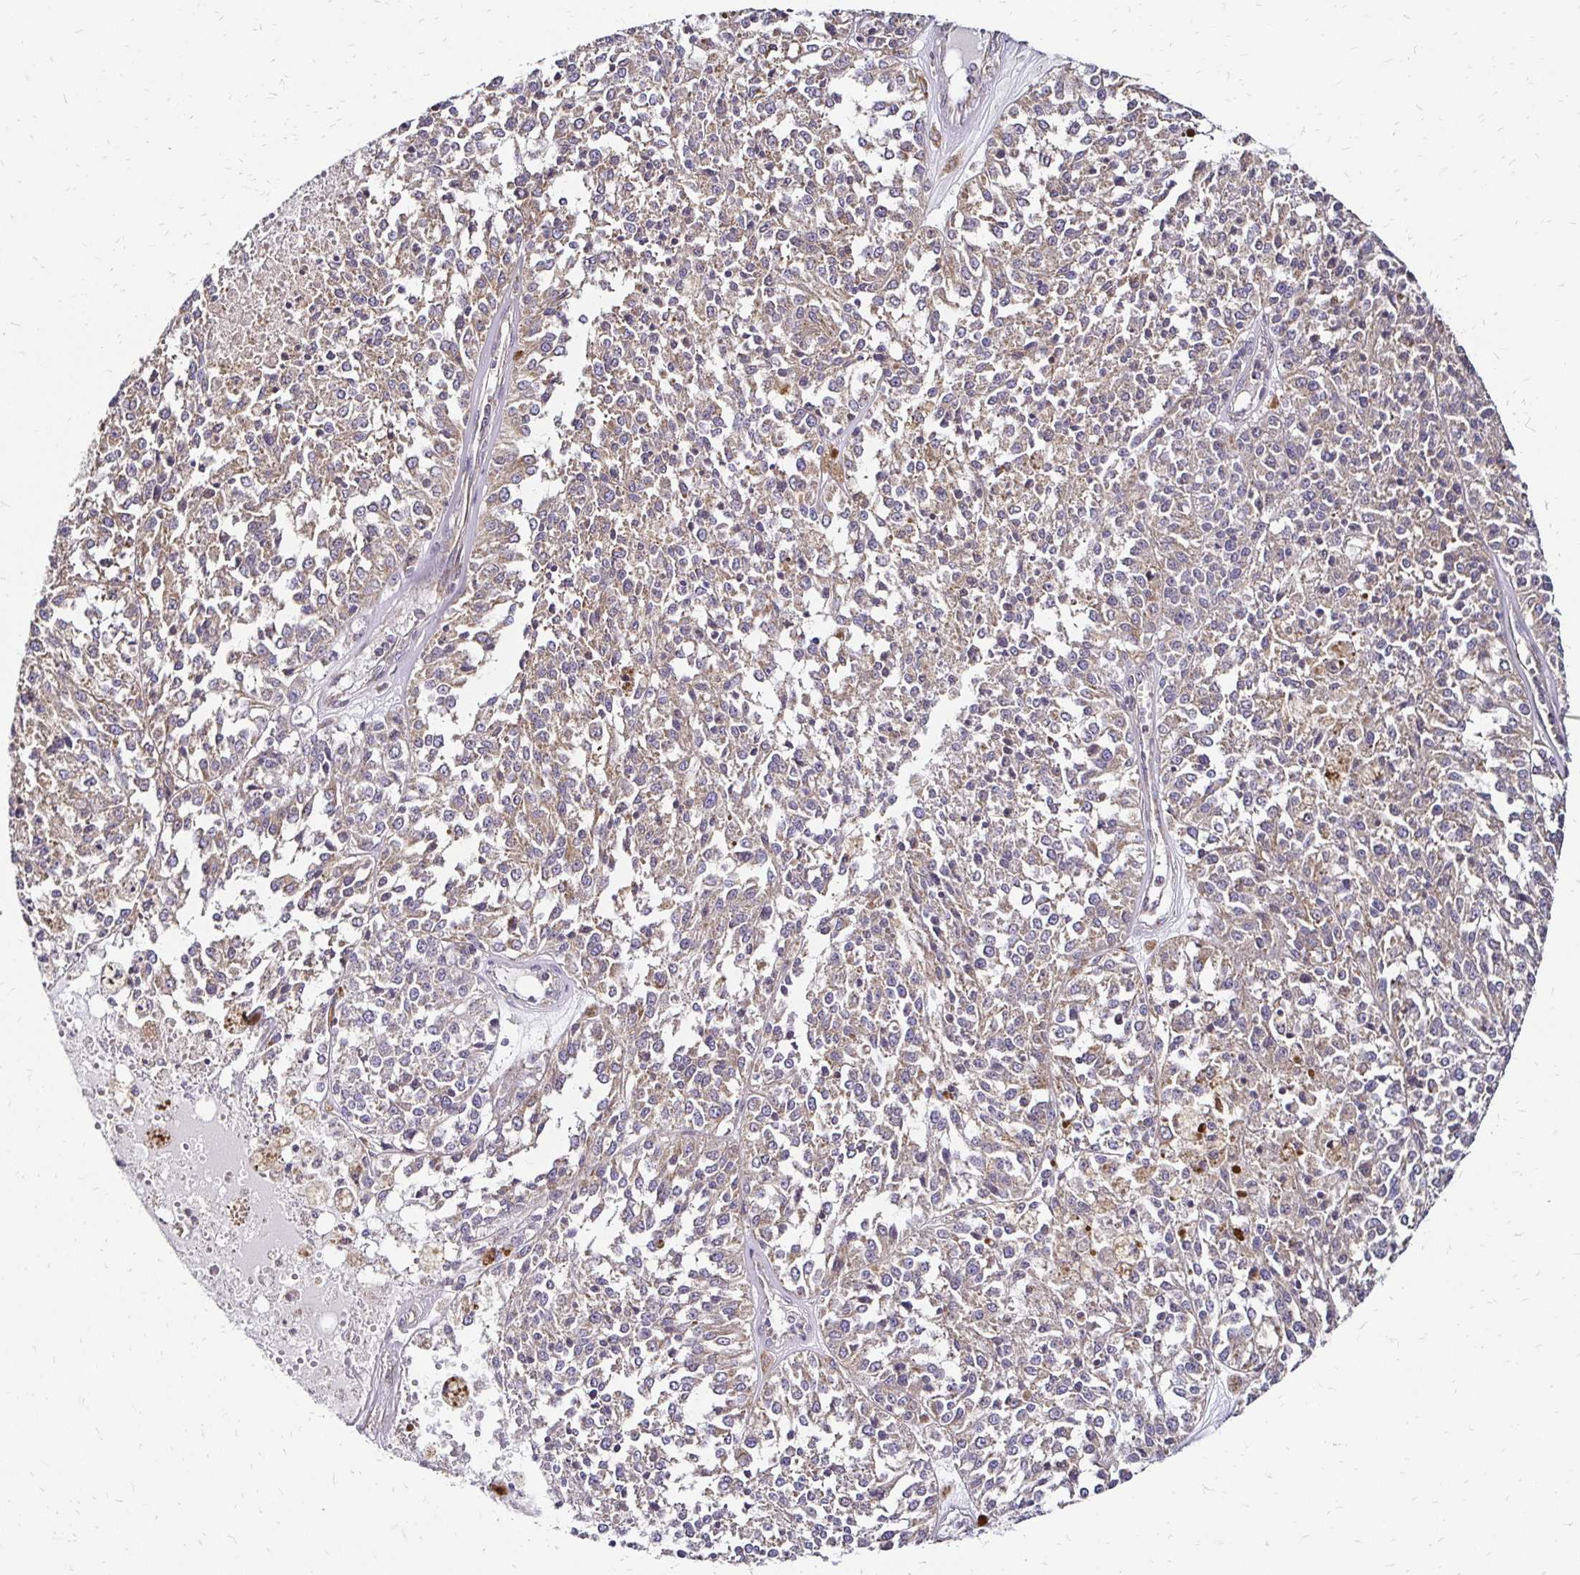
{"staining": {"intensity": "weak", "quantity": "25%-75%", "location": "cytoplasmic/membranous"}, "tissue": "melanoma", "cell_type": "Tumor cells", "image_type": "cancer", "snomed": [{"axis": "morphology", "description": "Malignant melanoma, Metastatic site"}, {"axis": "topography", "description": "Lymph node"}], "caption": "A brown stain shows weak cytoplasmic/membranous staining of a protein in malignant melanoma (metastatic site) tumor cells.", "gene": "ZW10", "patient": {"sex": "female", "age": 64}}